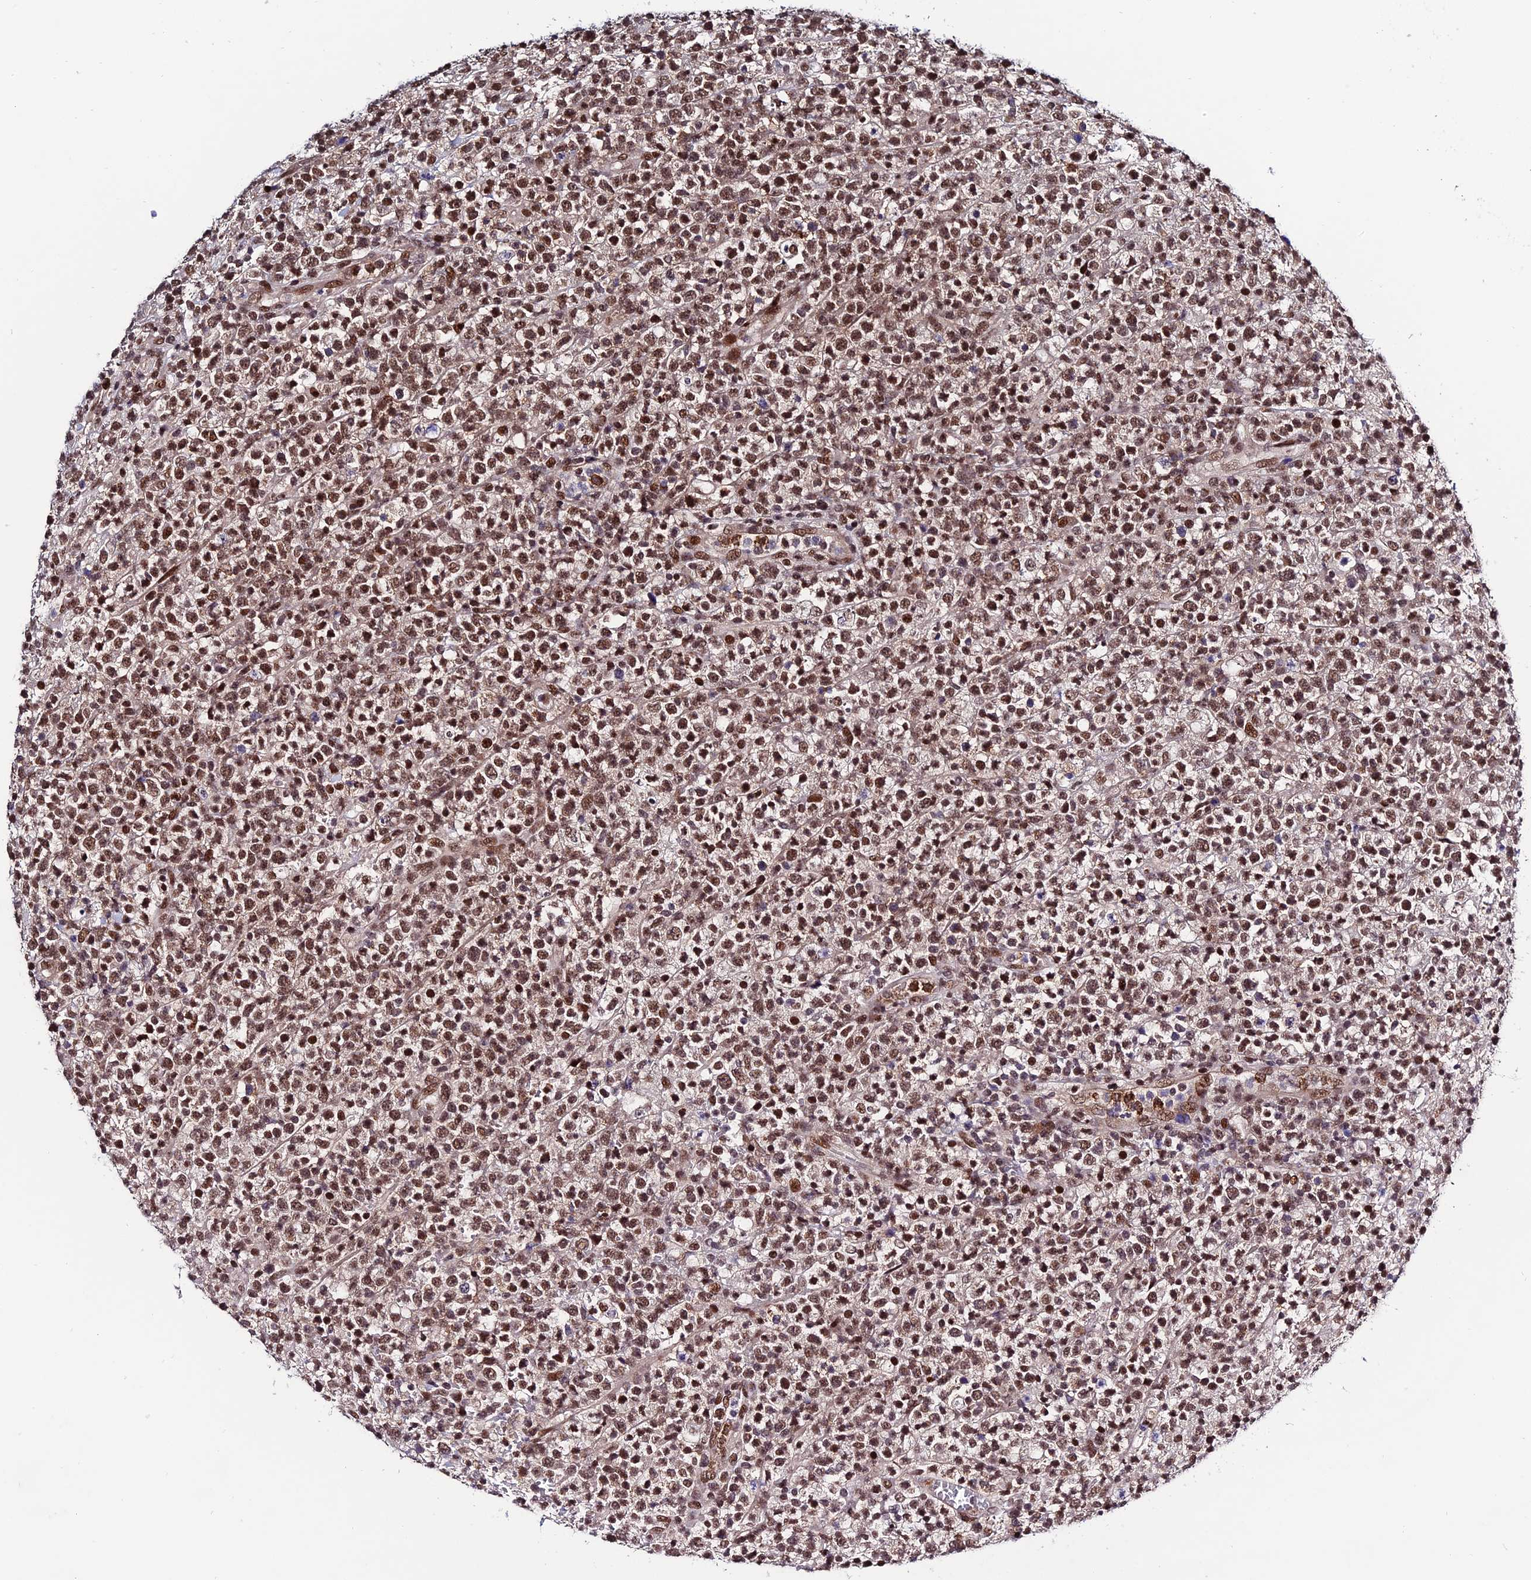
{"staining": {"intensity": "moderate", "quantity": ">75%", "location": "nuclear"}, "tissue": "lymphoma", "cell_type": "Tumor cells", "image_type": "cancer", "snomed": [{"axis": "morphology", "description": "Malignant lymphoma, non-Hodgkin's type, High grade"}, {"axis": "topography", "description": "Colon"}], "caption": "Protein analysis of high-grade malignant lymphoma, non-Hodgkin's type tissue shows moderate nuclear staining in about >75% of tumor cells.", "gene": "SYT15", "patient": {"sex": "female", "age": 53}}